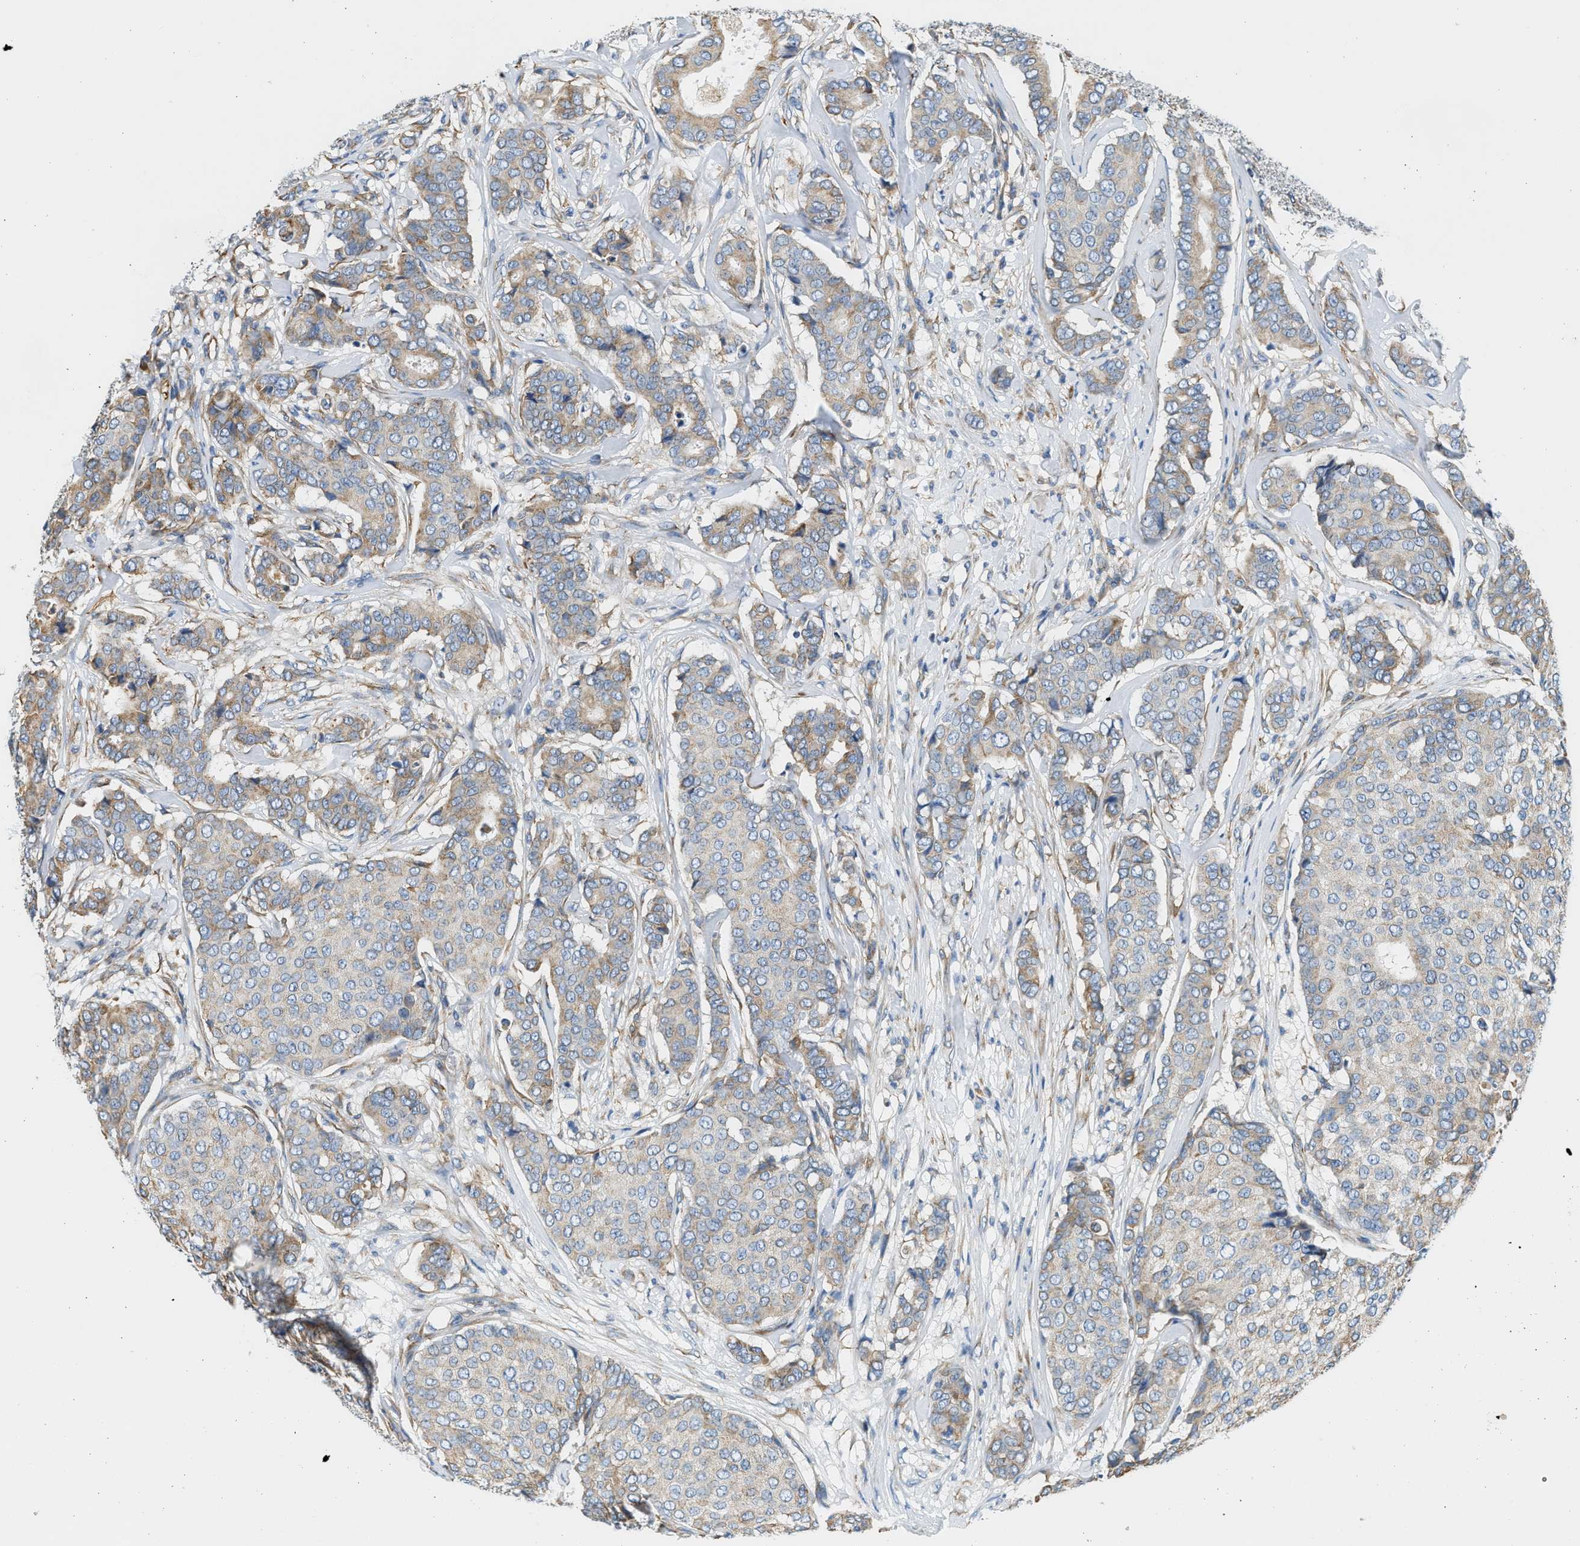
{"staining": {"intensity": "moderate", "quantity": "<25%", "location": "cytoplasmic/membranous"}, "tissue": "breast cancer", "cell_type": "Tumor cells", "image_type": "cancer", "snomed": [{"axis": "morphology", "description": "Duct carcinoma"}, {"axis": "topography", "description": "Breast"}], "caption": "A histopathology image showing moderate cytoplasmic/membranous expression in about <25% of tumor cells in breast cancer, as visualized by brown immunohistochemical staining.", "gene": "CNTN6", "patient": {"sex": "female", "age": 75}}